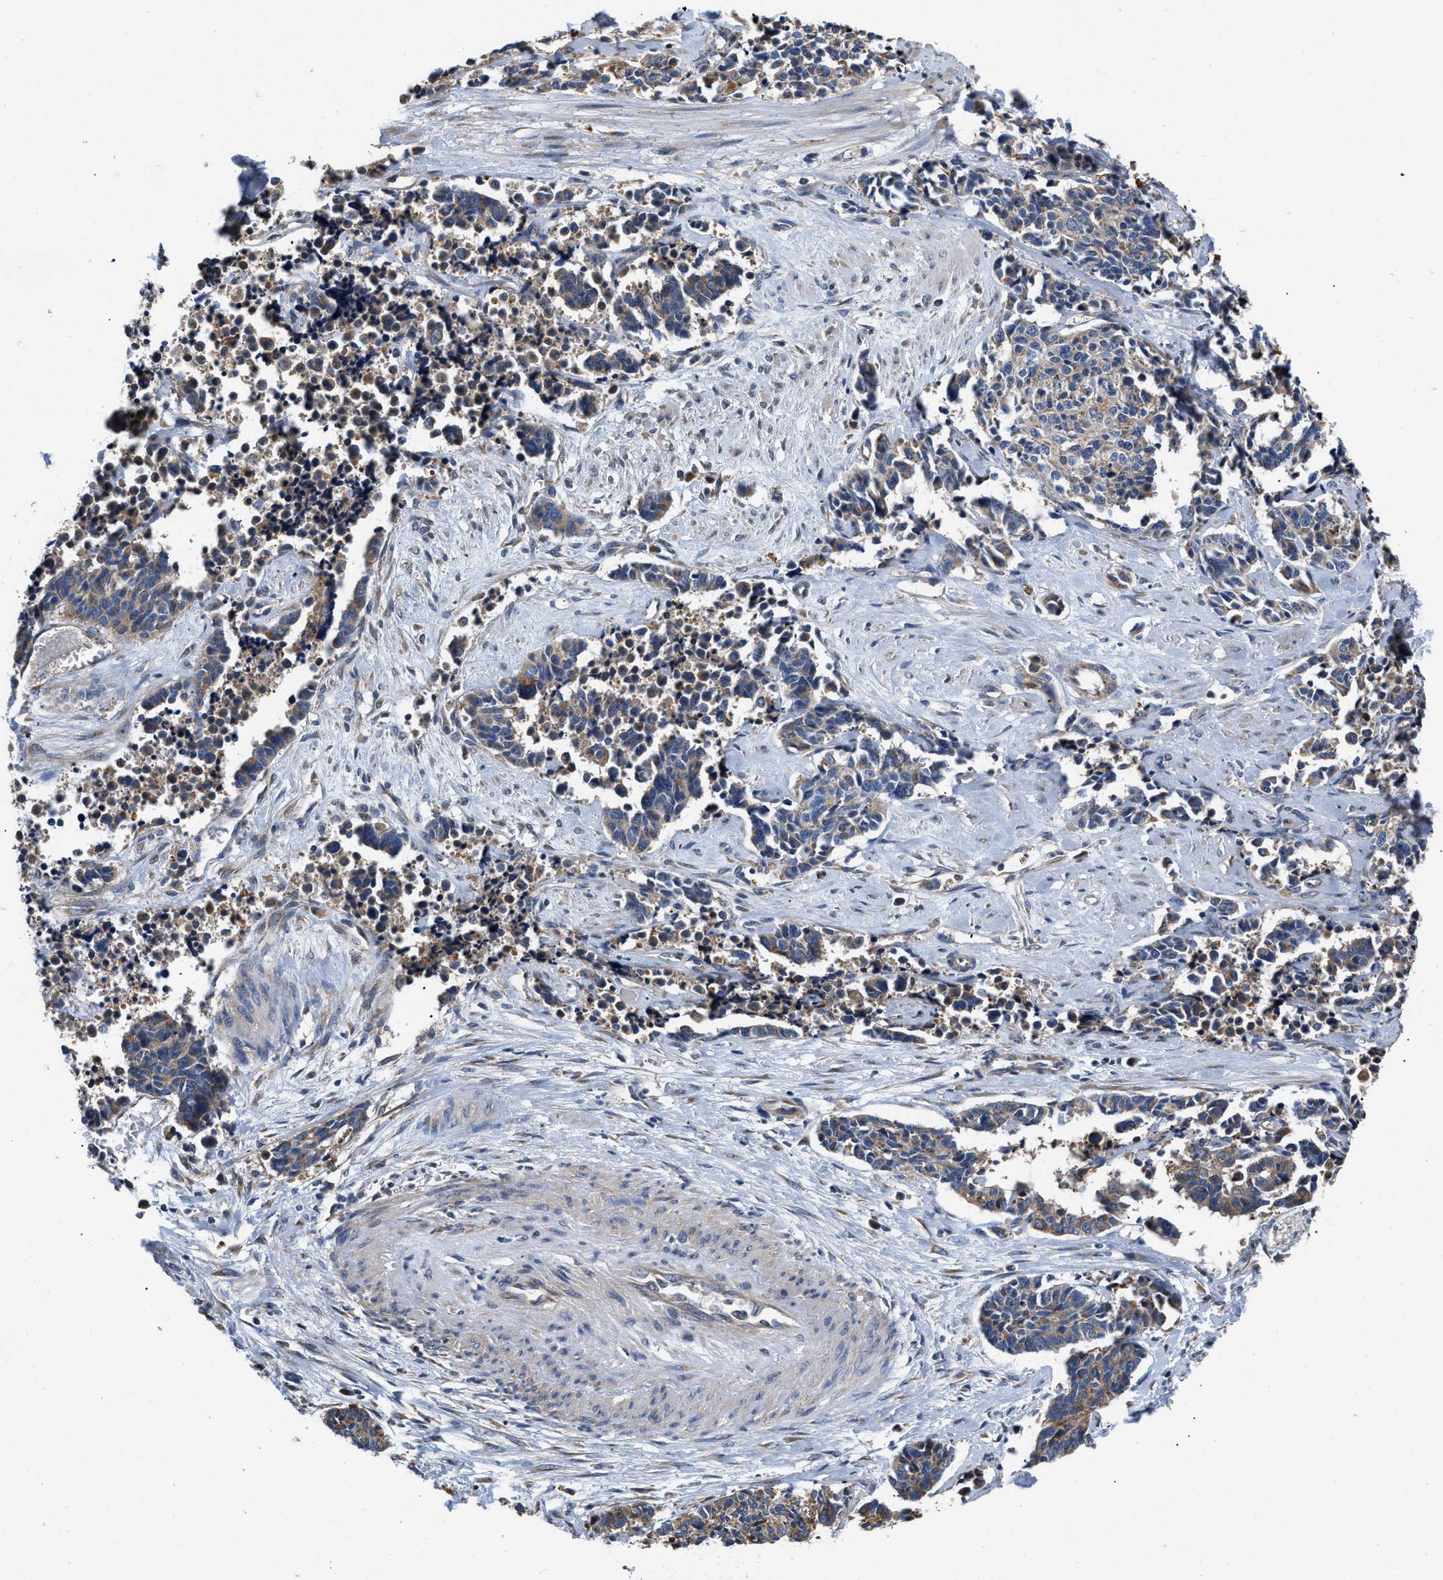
{"staining": {"intensity": "moderate", "quantity": ">75%", "location": "cytoplasmic/membranous"}, "tissue": "cervical cancer", "cell_type": "Tumor cells", "image_type": "cancer", "snomed": [{"axis": "morphology", "description": "Squamous cell carcinoma, NOS"}, {"axis": "topography", "description": "Cervix"}], "caption": "Immunohistochemistry (IHC) histopathology image of cervical squamous cell carcinoma stained for a protein (brown), which shows medium levels of moderate cytoplasmic/membranous expression in approximately >75% of tumor cells.", "gene": "CEP128", "patient": {"sex": "female", "age": 35}}